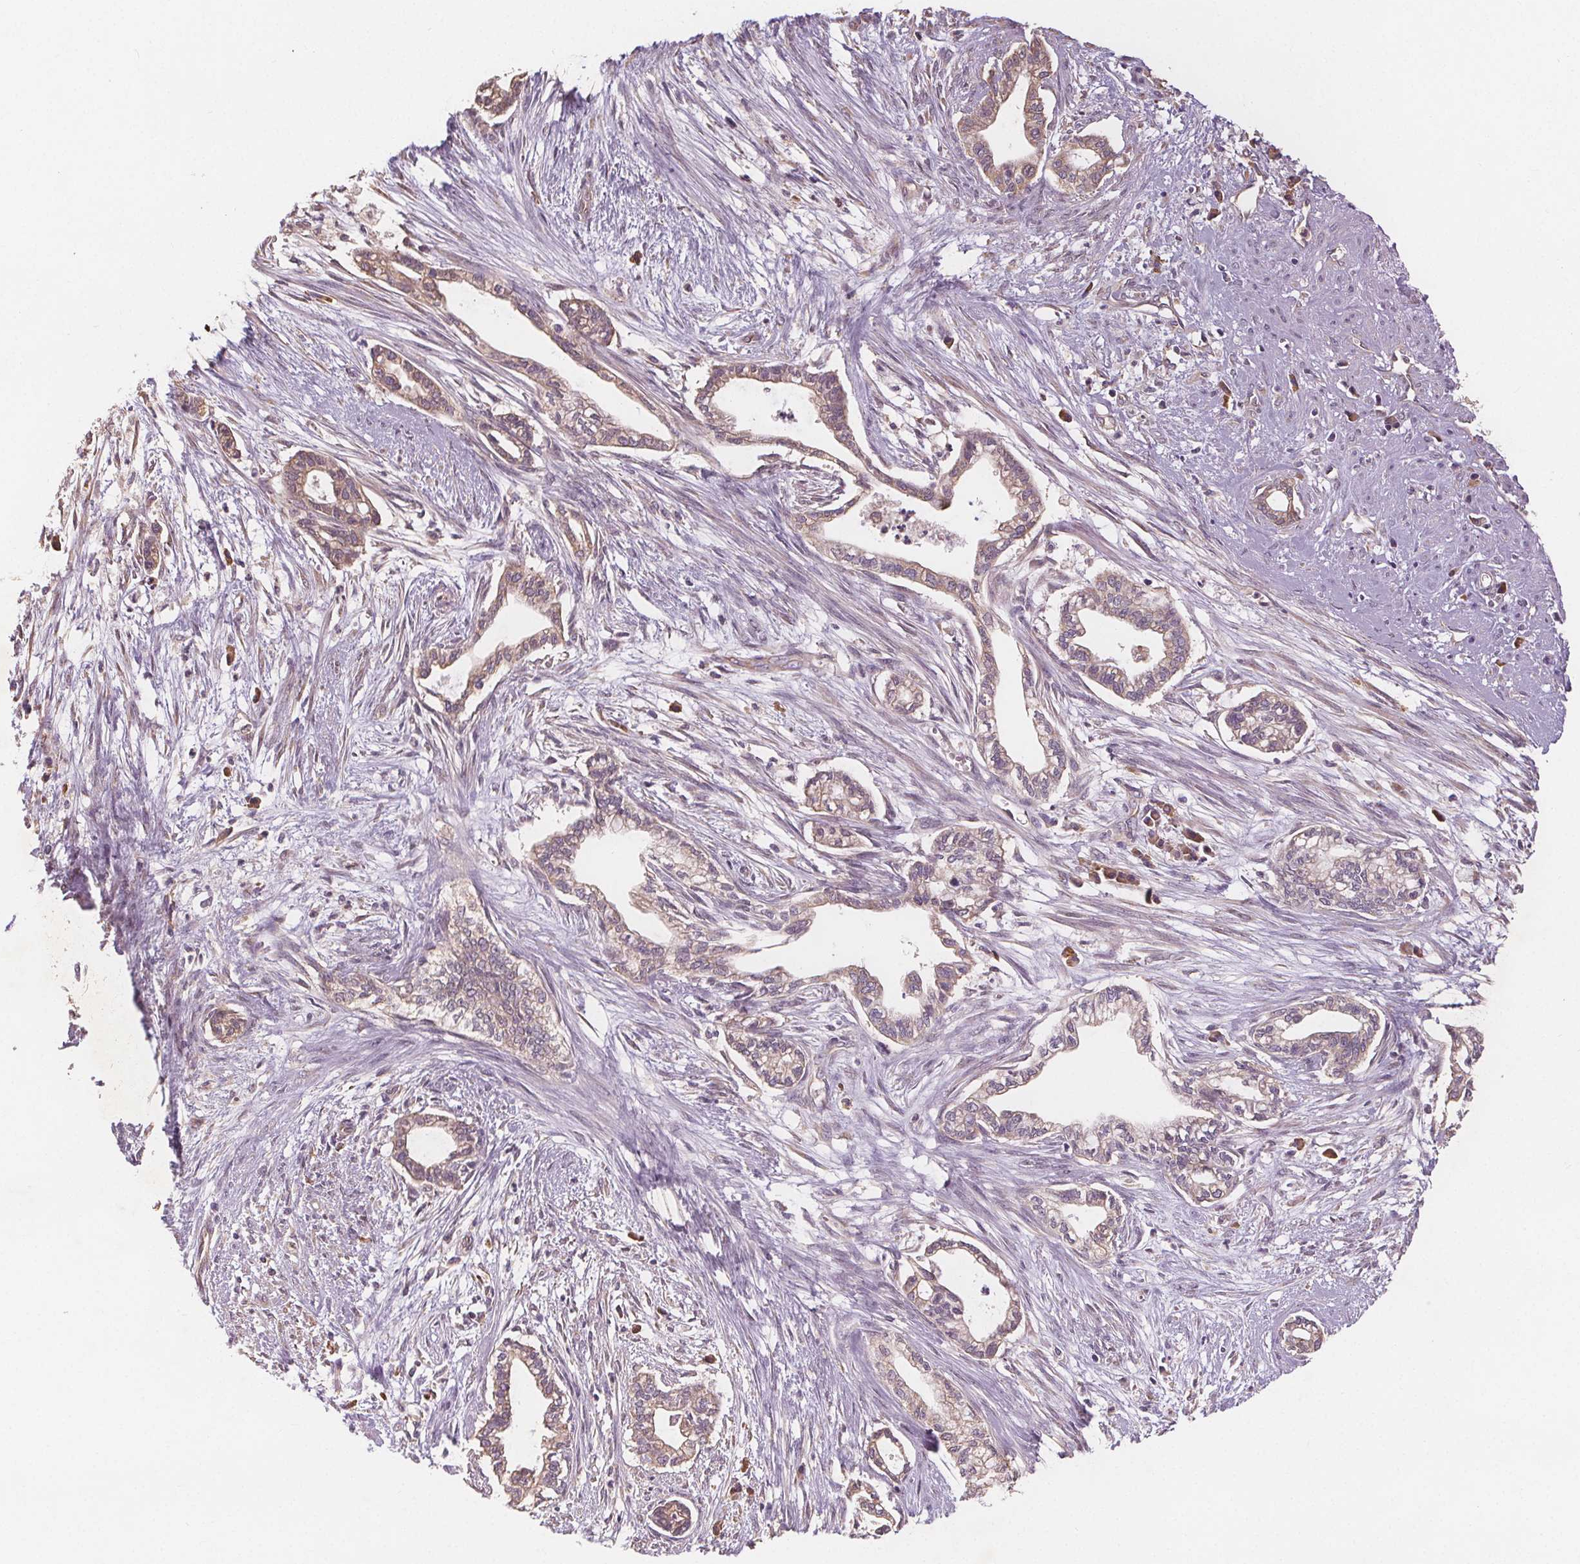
{"staining": {"intensity": "weak", "quantity": "25%-75%", "location": "cytoplasmic/membranous"}, "tissue": "cervical cancer", "cell_type": "Tumor cells", "image_type": "cancer", "snomed": [{"axis": "morphology", "description": "Adenocarcinoma, NOS"}, {"axis": "topography", "description": "Cervix"}], "caption": "Tumor cells demonstrate low levels of weak cytoplasmic/membranous positivity in about 25%-75% of cells in human adenocarcinoma (cervical).", "gene": "TMEM80", "patient": {"sex": "female", "age": 62}}